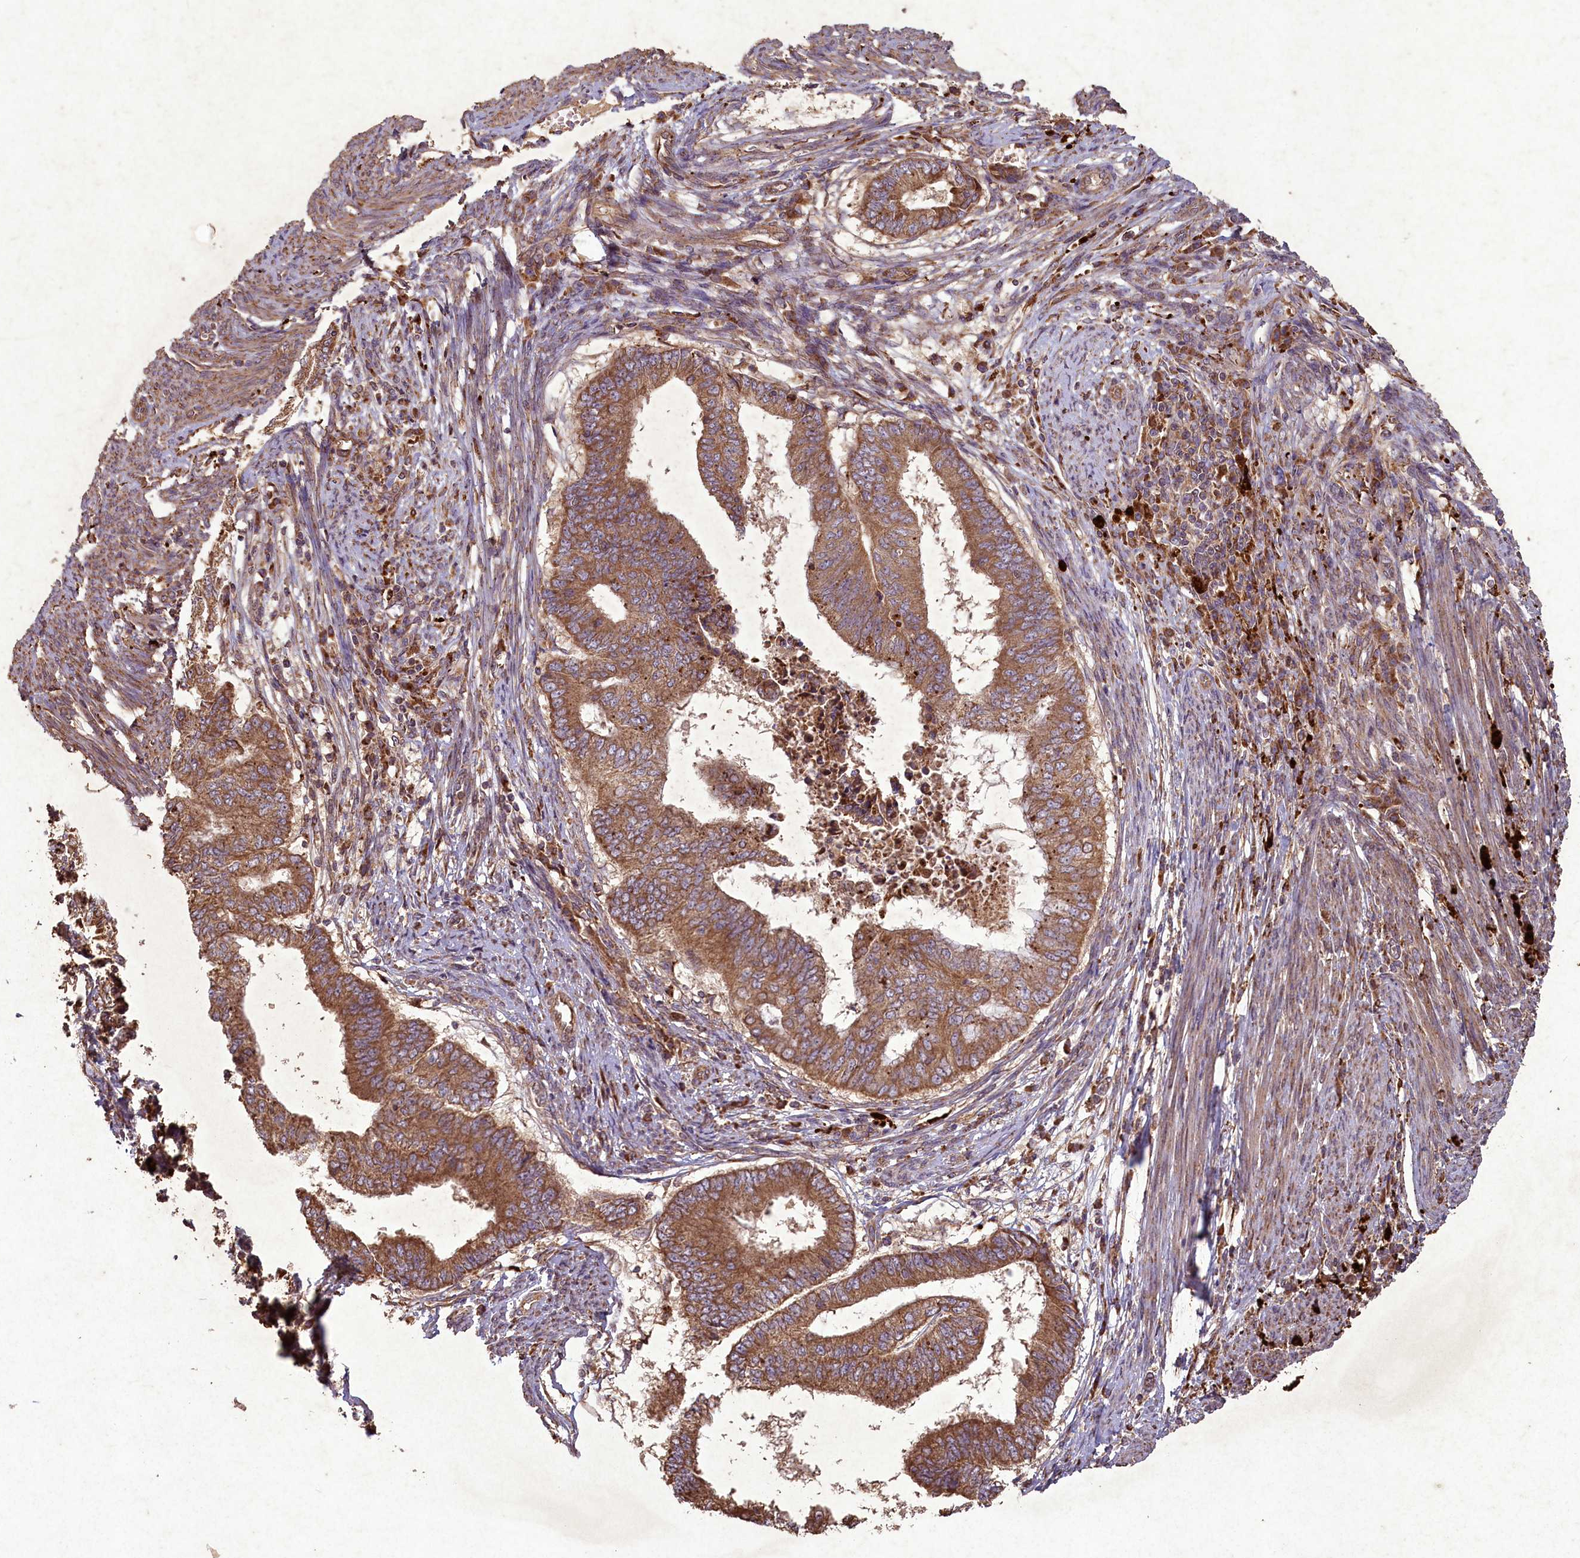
{"staining": {"intensity": "moderate", "quantity": ">75%", "location": "cytoplasmic/membranous"}, "tissue": "endometrial cancer", "cell_type": "Tumor cells", "image_type": "cancer", "snomed": [{"axis": "morphology", "description": "Polyp, NOS"}, {"axis": "morphology", "description": "Adenocarcinoma, NOS"}, {"axis": "morphology", "description": "Adenoma, NOS"}, {"axis": "topography", "description": "Endometrium"}], "caption": "Immunohistochemical staining of endometrial adenoma shows medium levels of moderate cytoplasmic/membranous expression in approximately >75% of tumor cells. (brown staining indicates protein expression, while blue staining denotes nuclei).", "gene": "CIAO2B", "patient": {"sex": "female", "age": 79}}